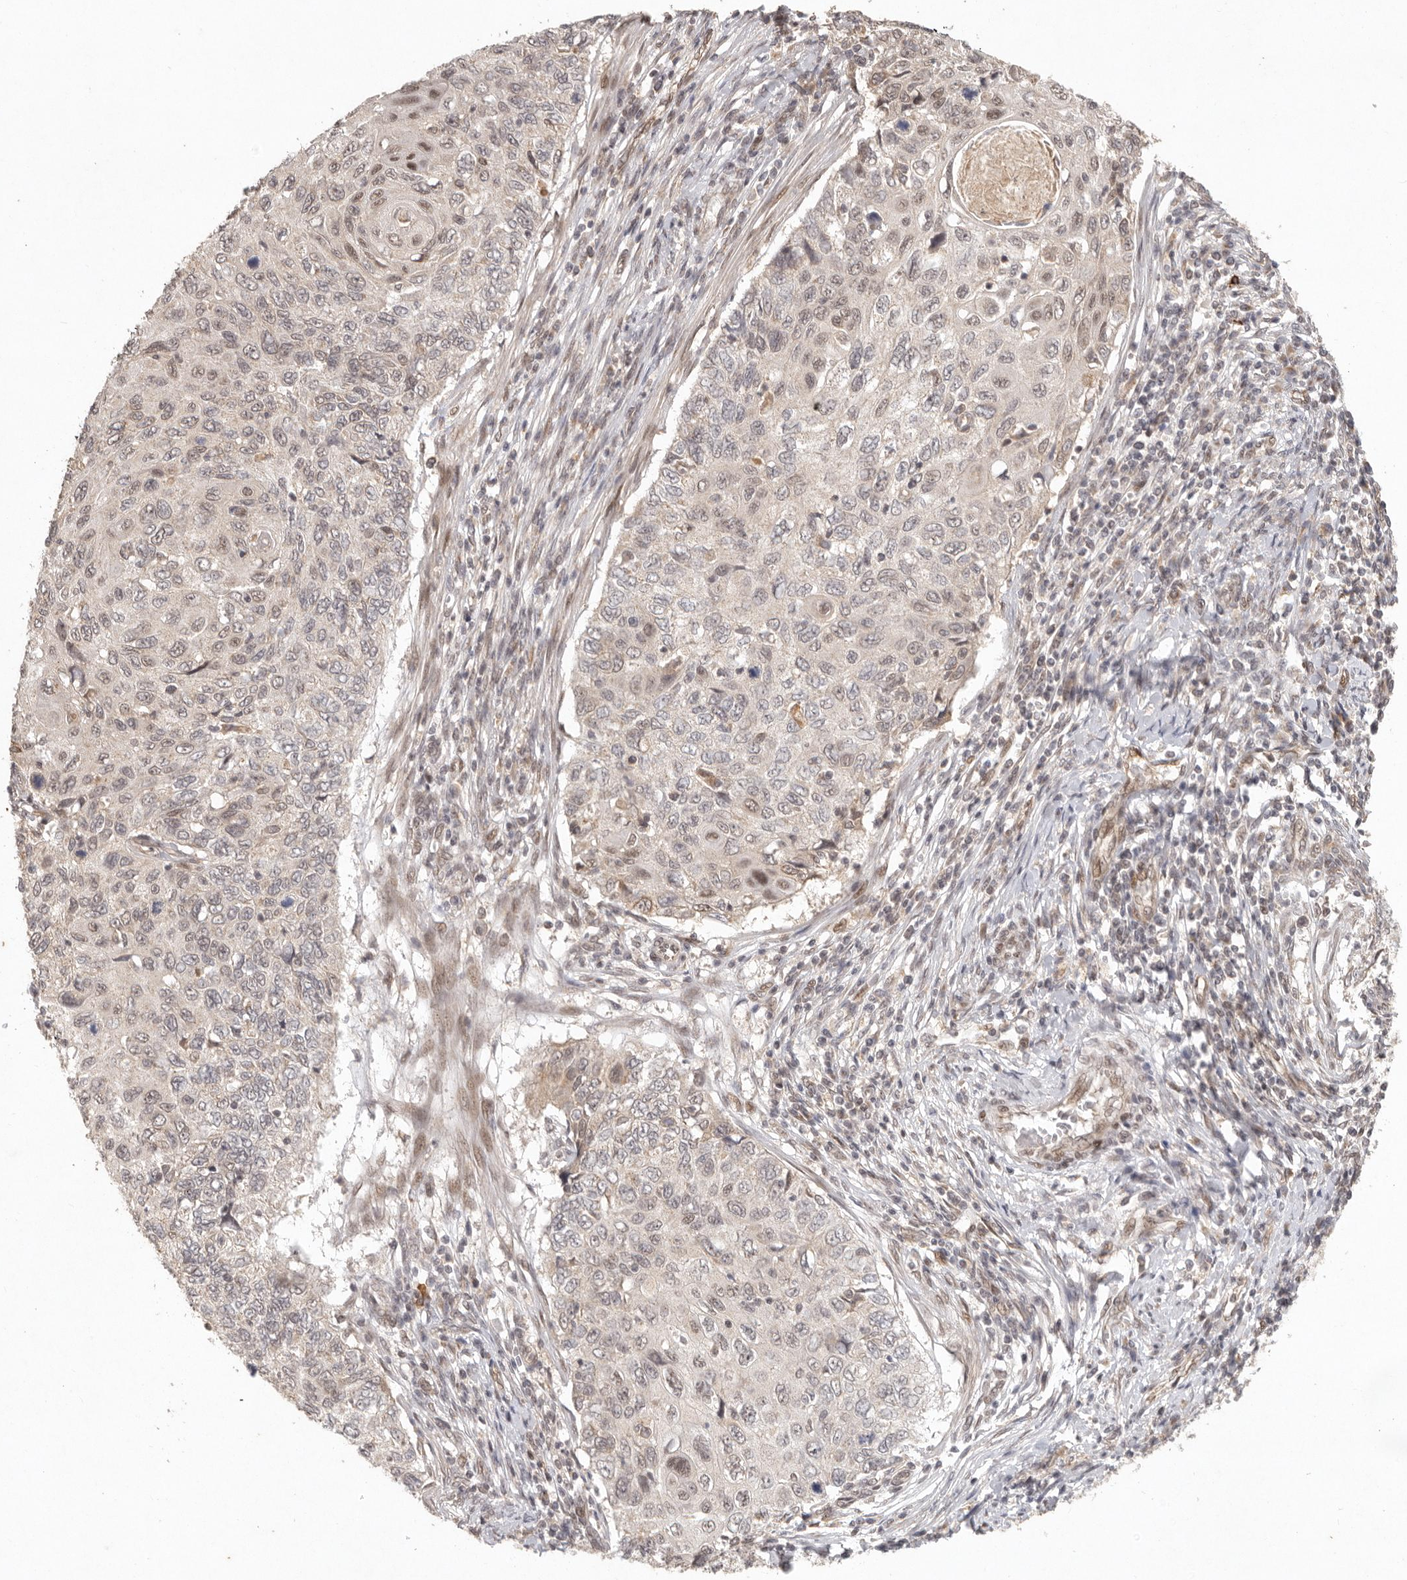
{"staining": {"intensity": "weak", "quantity": ">75%", "location": "nuclear"}, "tissue": "cervical cancer", "cell_type": "Tumor cells", "image_type": "cancer", "snomed": [{"axis": "morphology", "description": "Squamous cell carcinoma, NOS"}, {"axis": "topography", "description": "Cervix"}], "caption": "Immunohistochemical staining of human cervical squamous cell carcinoma shows low levels of weak nuclear positivity in approximately >75% of tumor cells.", "gene": "LRRC75A", "patient": {"sex": "female", "age": 70}}